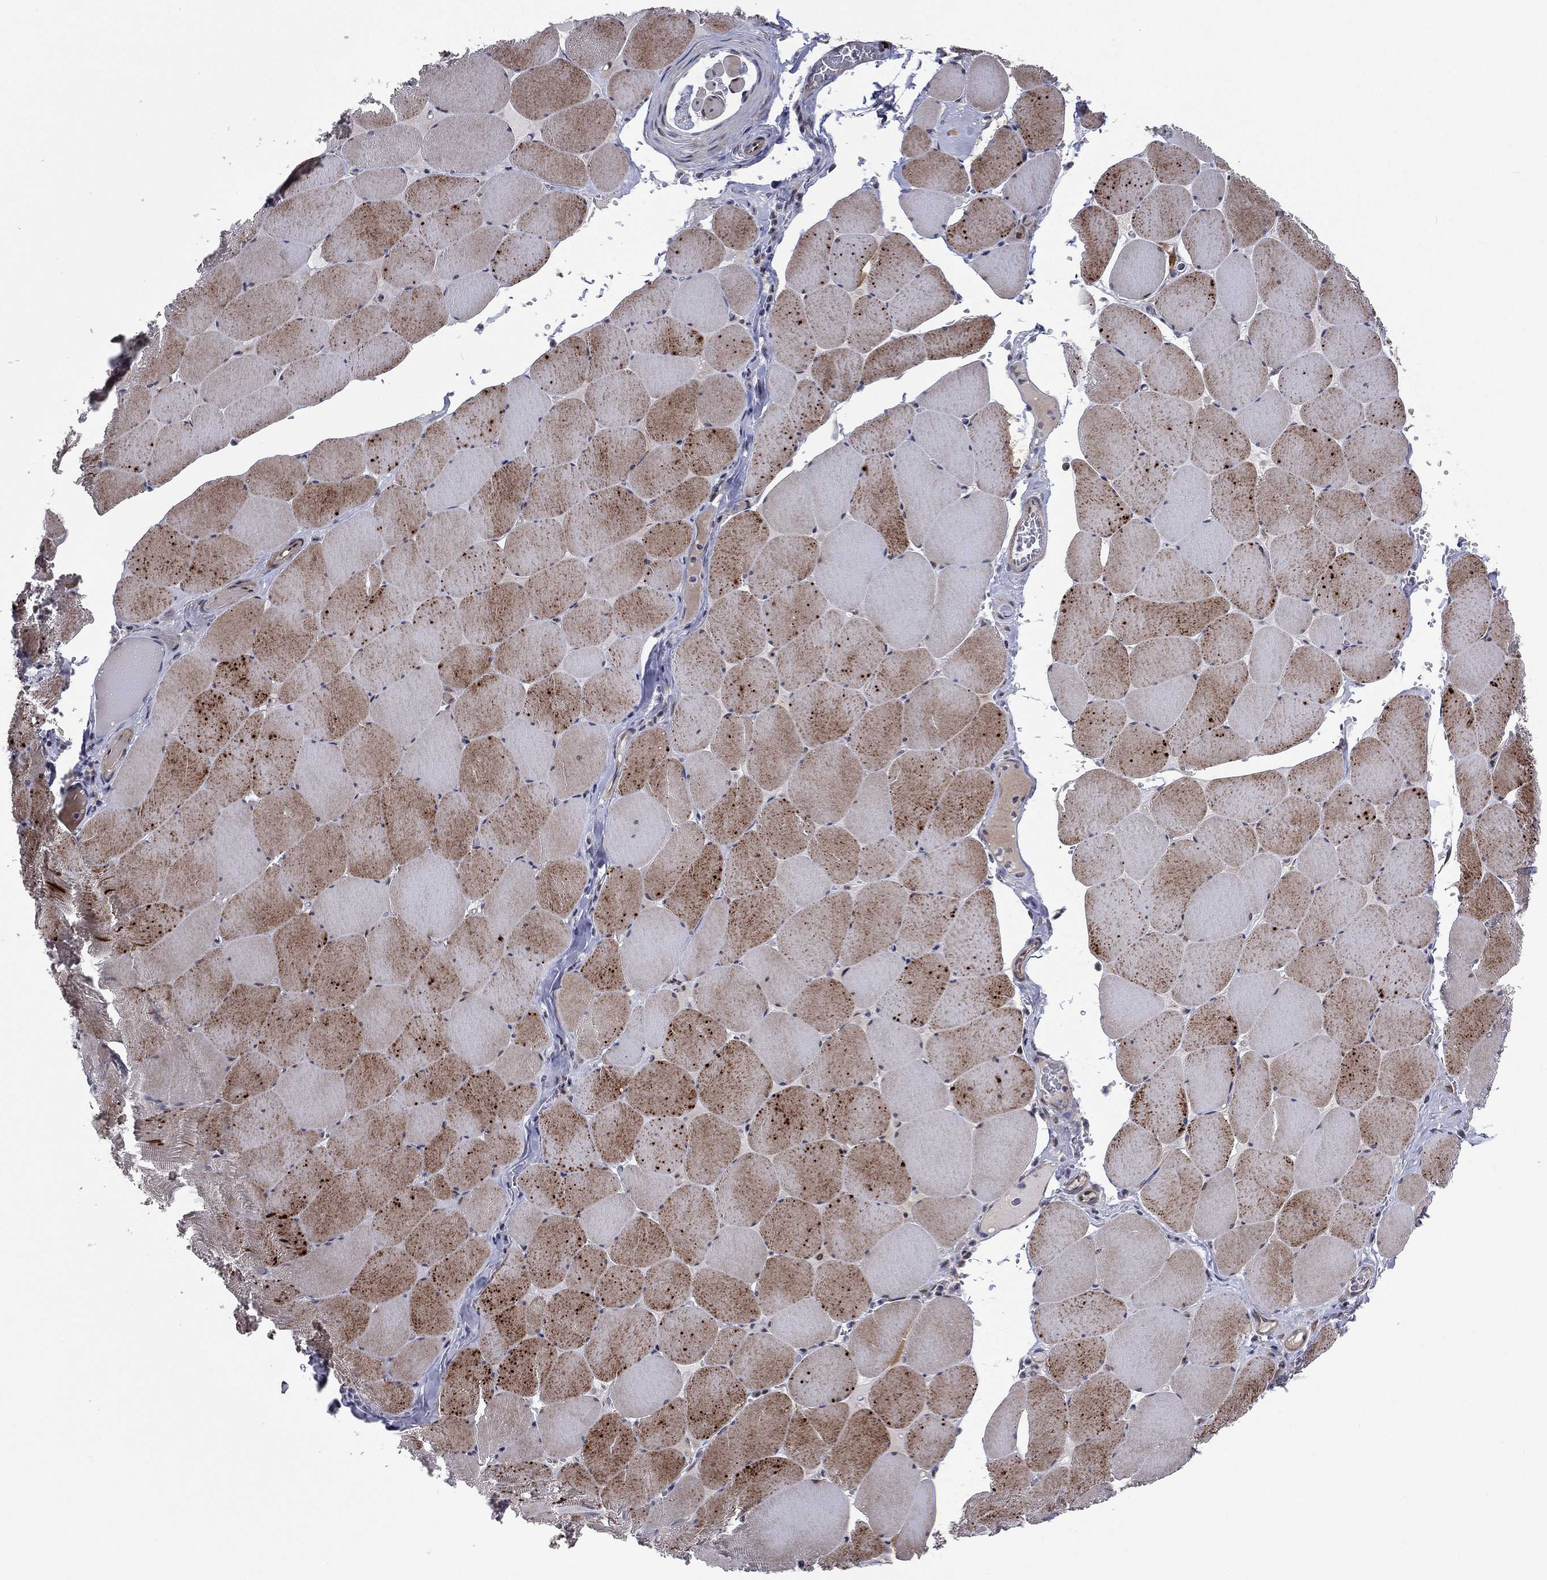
{"staining": {"intensity": "weak", "quantity": "25%-75%", "location": "cytoplasmic/membranous"}, "tissue": "skeletal muscle", "cell_type": "Myocytes", "image_type": "normal", "snomed": [{"axis": "morphology", "description": "Normal tissue, NOS"}, {"axis": "morphology", "description": "Malignant melanoma, Metastatic site"}, {"axis": "topography", "description": "Skeletal muscle"}], "caption": "Weak cytoplasmic/membranous protein expression is identified in approximately 25%-75% of myocytes in skeletal muscle.", "gene": "UTP14A", "patient": {"sex": "male", "age": 50}}